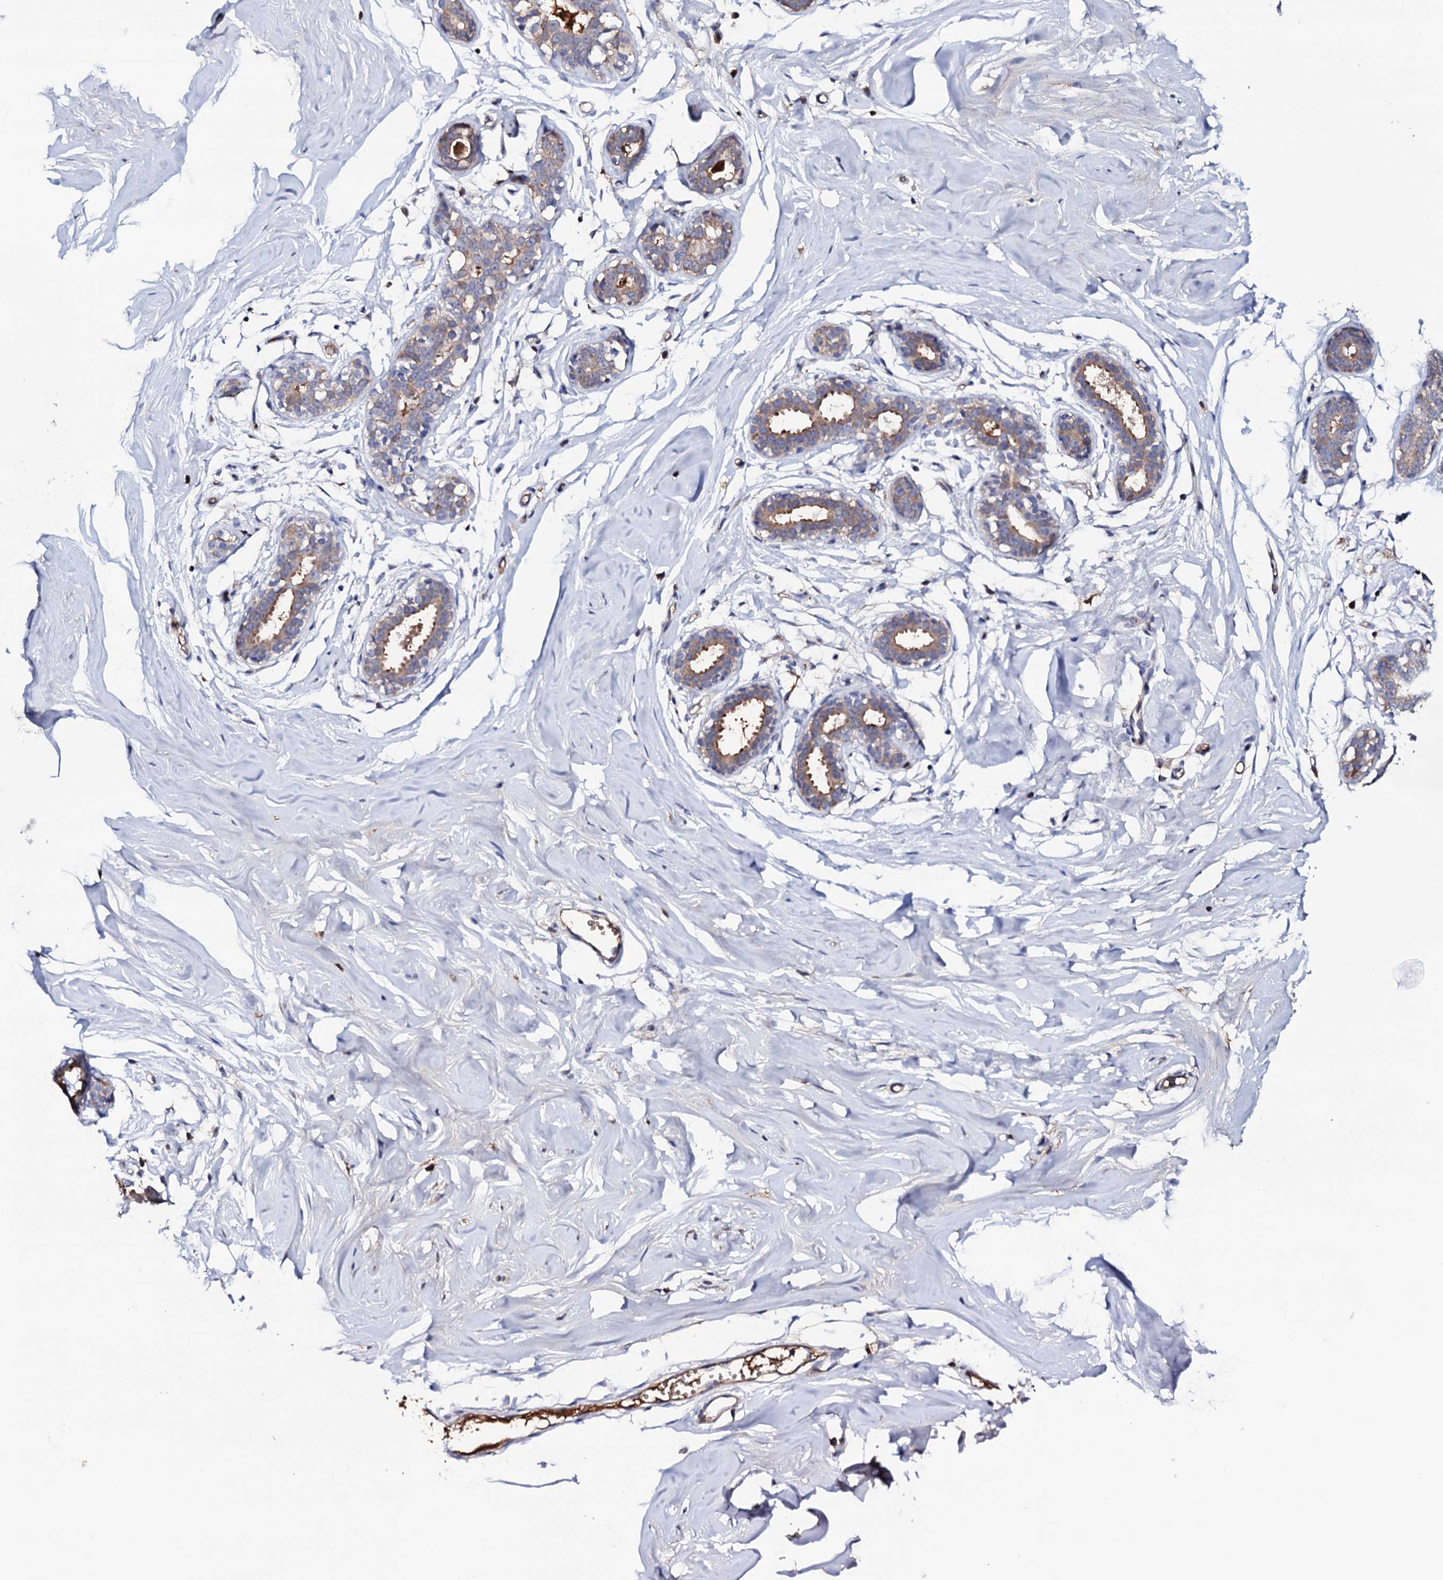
{"staining": {"intensity": "moderate", "quantity": "<25%", "location": "cytoplasmic/membranous"}, "tissue": "breast", "cell_type": "Glandular cells", "image_type": "normal", "snomed": [{"axis": "morphology", "description": "Normal tissue, NOS"}, {"axis": "morphology", "description": "Adenoma, NOS"}, {"axis": "topography", "description": "Breast"}], "caption": "Immunohistochemistry (DAB) staining of benign breast displays moderate cytoplasmic/membranous protein expression in approximately <25% of glandular cells.", "gene": "TCAF2C", "patient": {"sex": "female", "age": 23}}